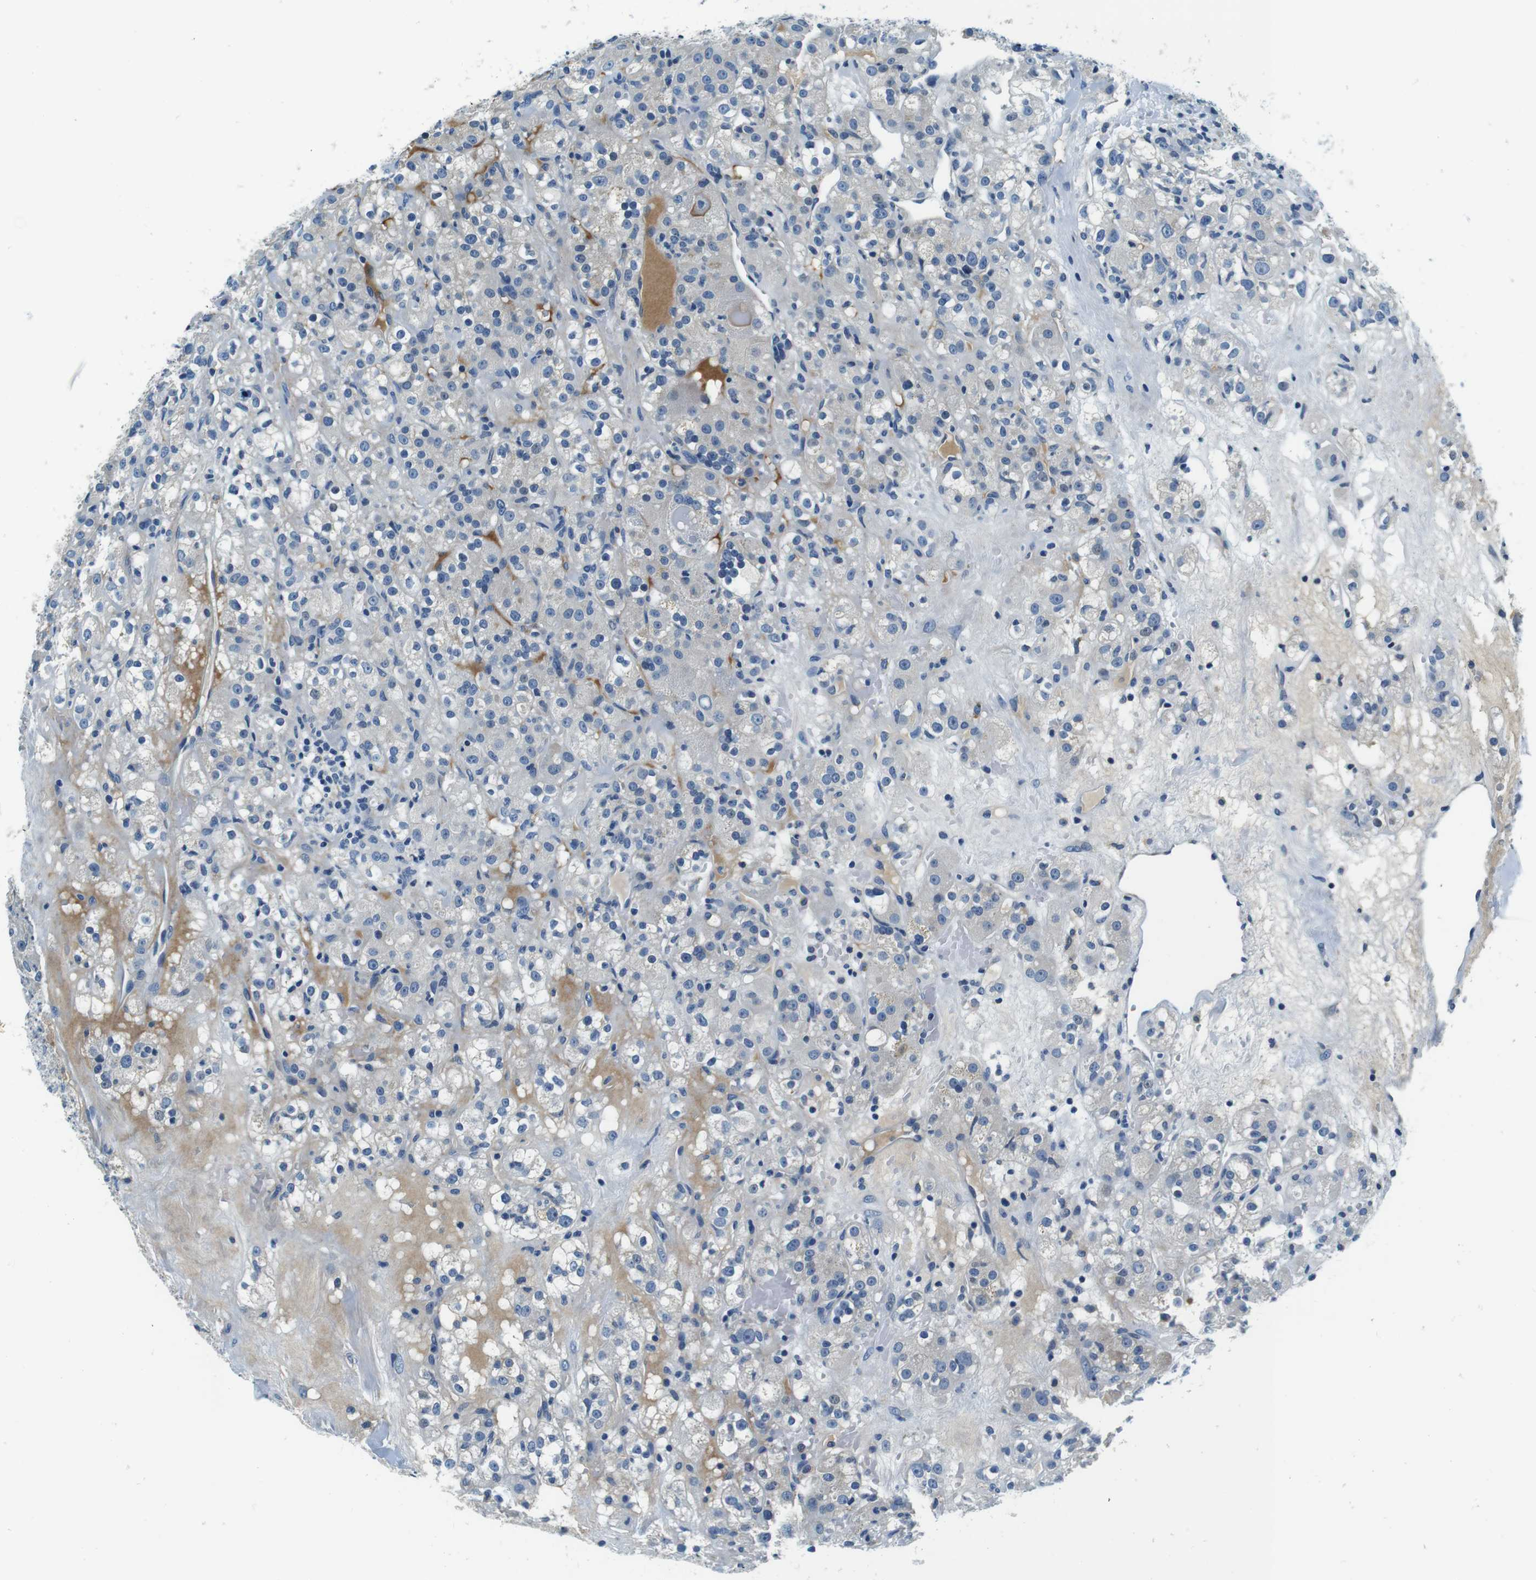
{"staining": {"intensity": "negative", "quantity": "none", "location": "none"}, "tissue": "renal cancer", "cell_type": "Tumor cells", "image_type": "cancer", "snomed": [{"axis": "morphology", "description": "Normal tissue, NOS"}, {"axis": "morphology", "description": "Adenocarcinoma, NOS"}, {"axis": "topography", "description": "Kidney"}], "caption": "Tumor cells are negative for protein expression in human renal adenocarcinoma. (DAB immunohistochemistry (IHC) visualized using brightfield microscopy, high magnification).", "gene": "KCNJ5", "patient": {"sex": "male", "age": 61}}